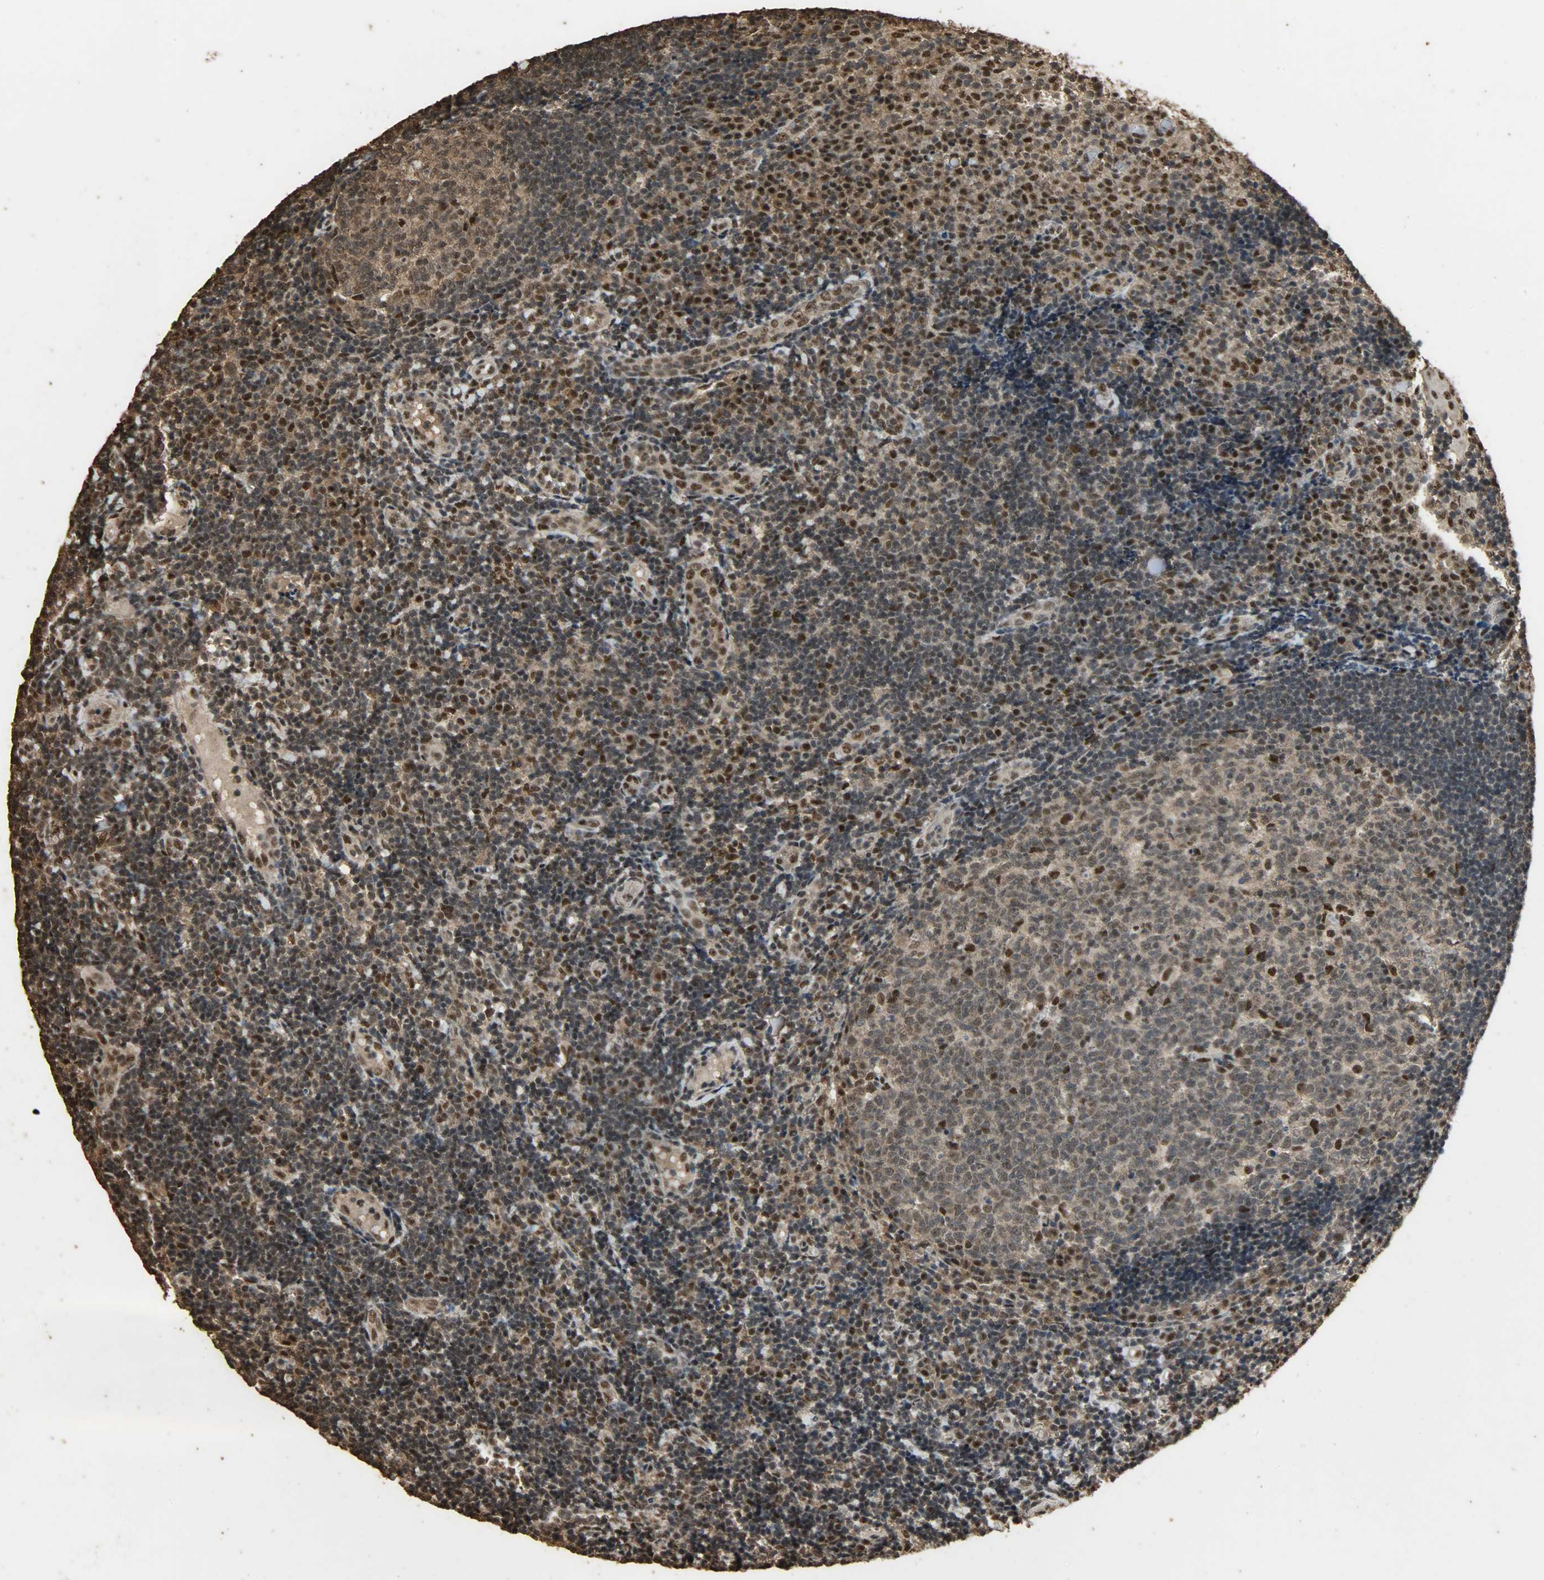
{"staining": {"intensity": "strong", "quantity": "<25%", "location": "nuclear"}, "tissue": "tonsil", "cell_type": "Germinal center cells", "image_type": "normal", "snomed": [{"axis": "morphology", "description": "Normal tissue, NOS"}, {"axis": "topography", "description": "Tonsil"}], "caption": "About <25% of germinal center cells in benign human tonsil demonstrate strong nuclear protein positivity as visualized by brown immunohistochemical staining.", "gene": "CCNT2", "patient": {"sex": "female", "age": 40}}